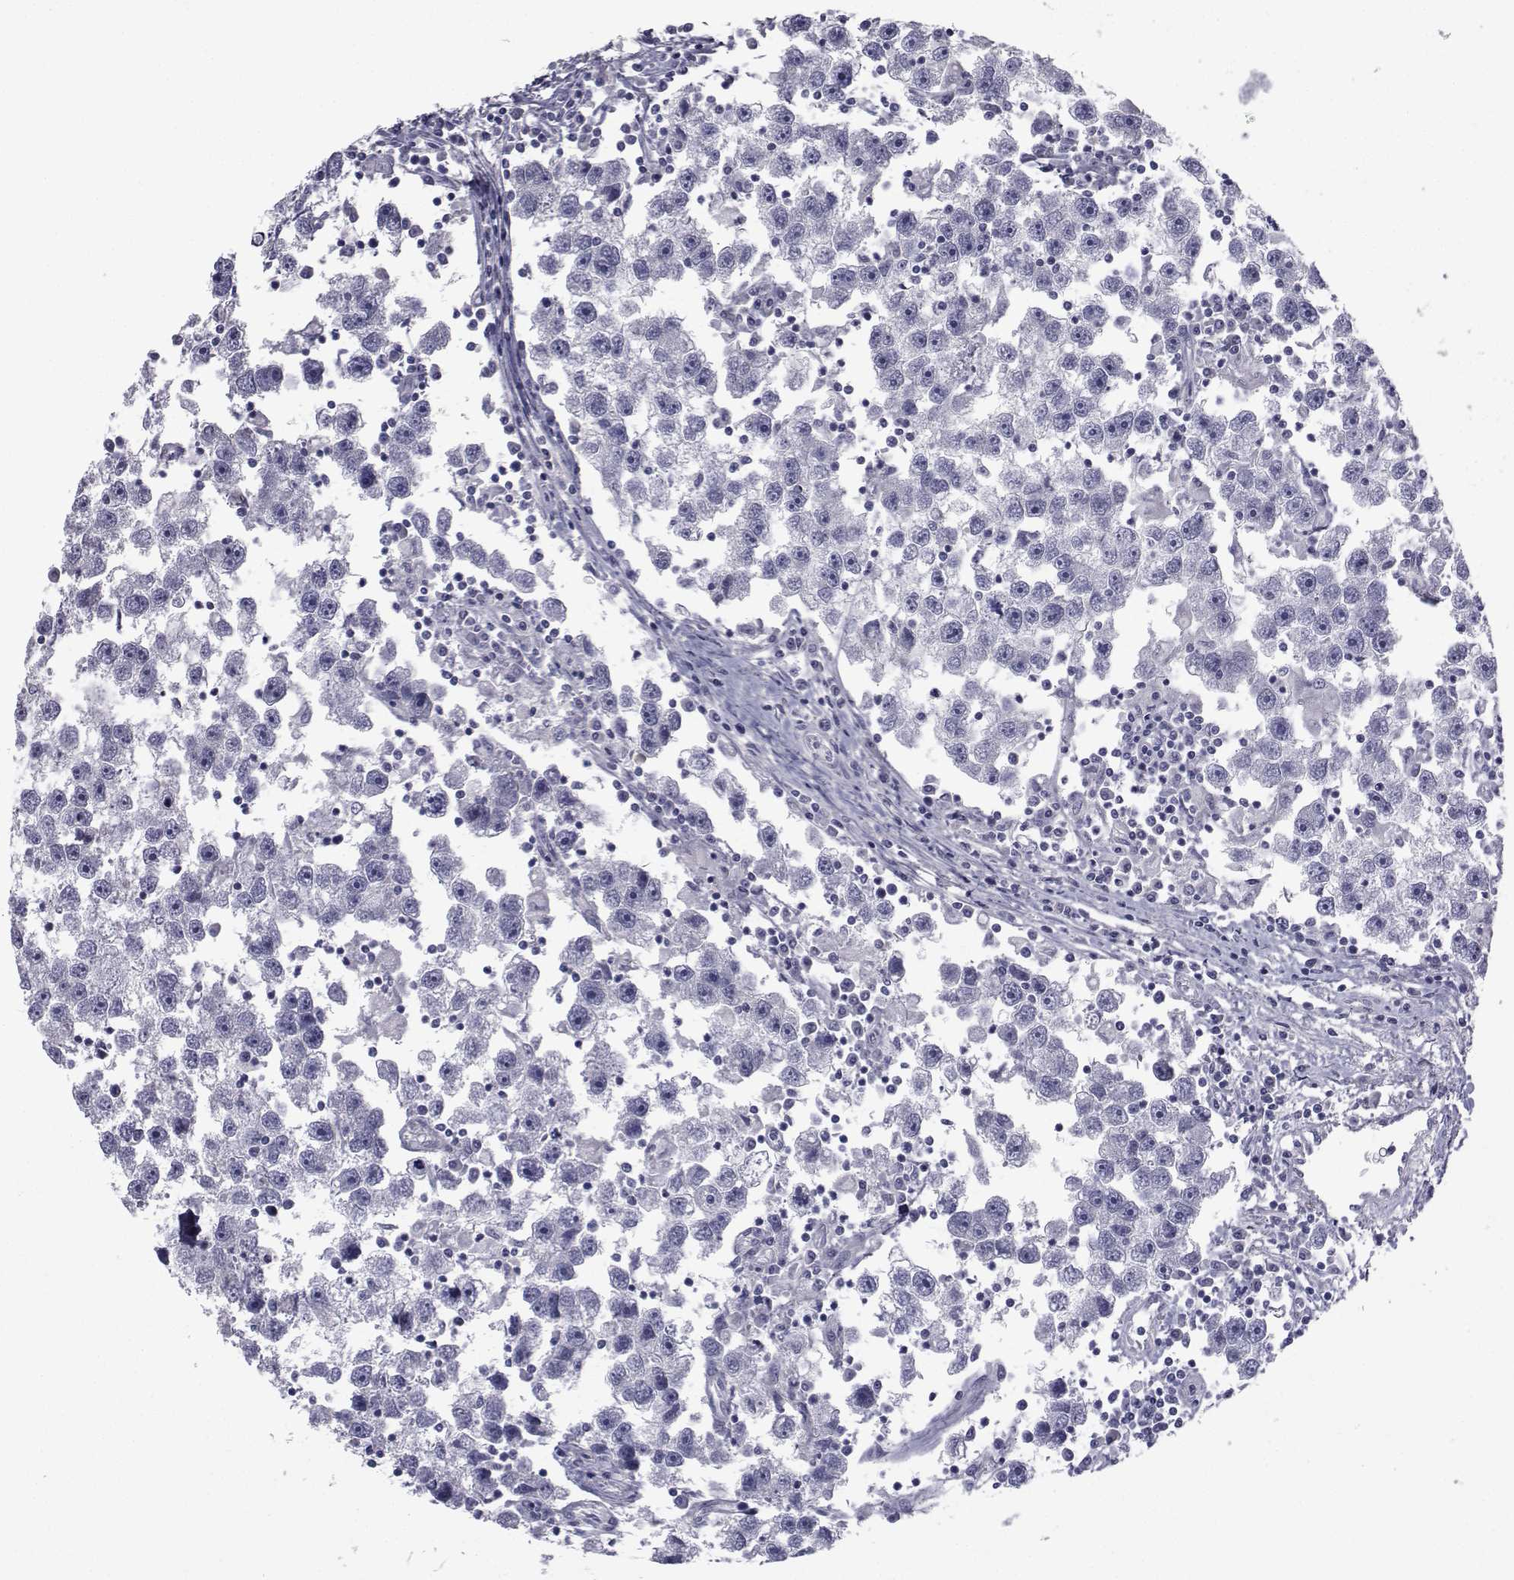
{"staining": {"intensity": "negative", "quantity": "none", "location": "none"}, "tissue": "testis cancer", "cell_type": "Tumor cells", "image_type": "cancer", "snomed": [{"axis": "morphology", "description": "Seminoma, NOS"}, {"axis": "topography", "description": "Testis"}], "caption": "A high-resolution image shows immunohistochemistry (IHC) staining of testis cancer (seminoma), which exhibits no significant positivity in tumor cells.", "gene": "CHRNA1", "patient": {"sex": "male", "age": 30}}